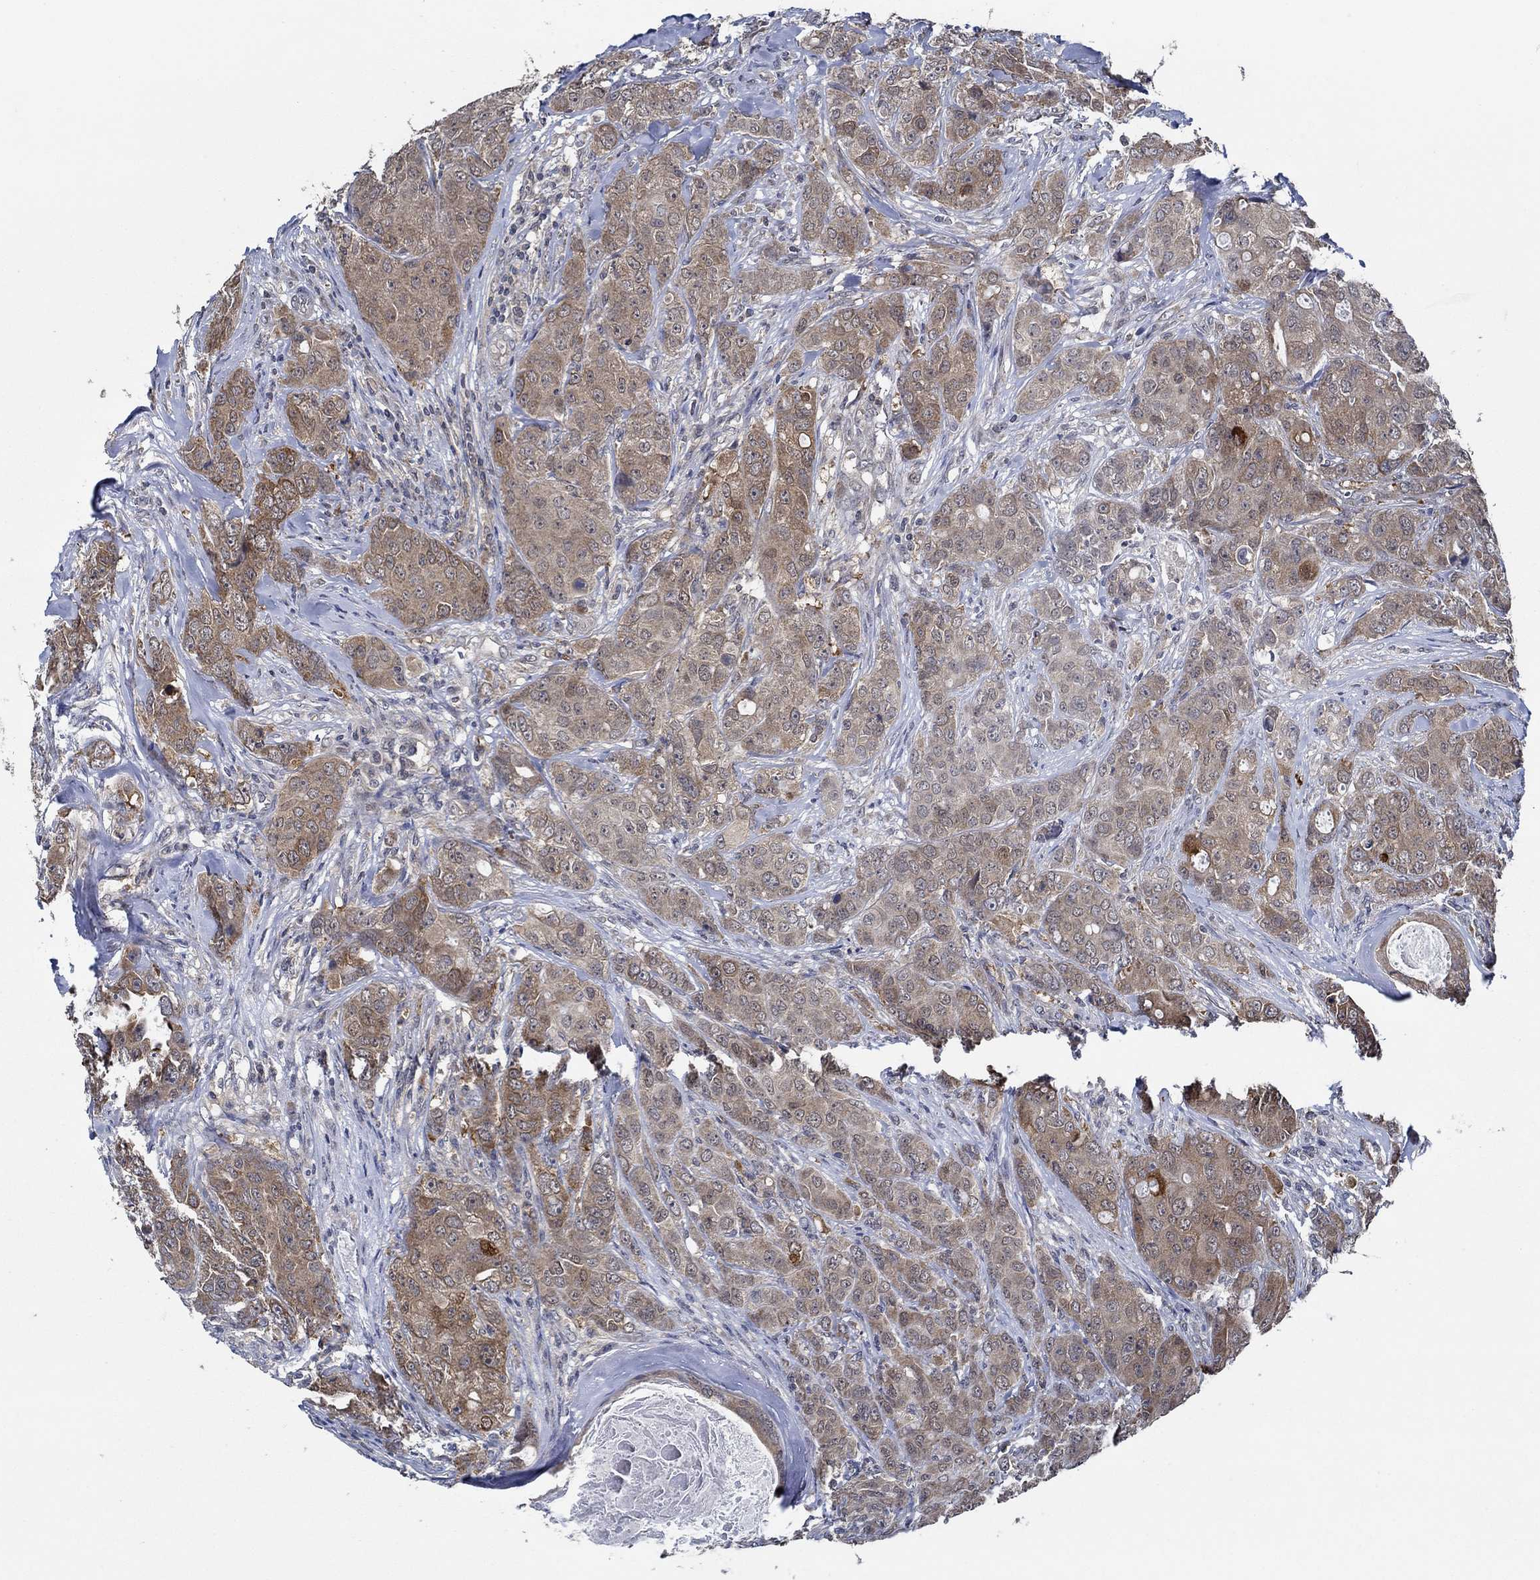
{"staining": {"intensity": "moderate", "quantity": "<25%", "location": "cytoplasmic/membranous"}, "tissue": "breast cancer", "cell_type": "Tumor cells", "image_type": "cancer", "snomed": [{"axis": "morphology", "description": "Duct carcinoma"}, {"axis": "topography", "description": "Breast"}], "caption": "Immunohistochemical staining of human breast intraductal carcinoma displays low levels of moderate cytoplasmic/membranous protein expression in approximately <25% of tumor cells.", "gene": "DACT1", "patient": {"sex": "female", "age": 43}}